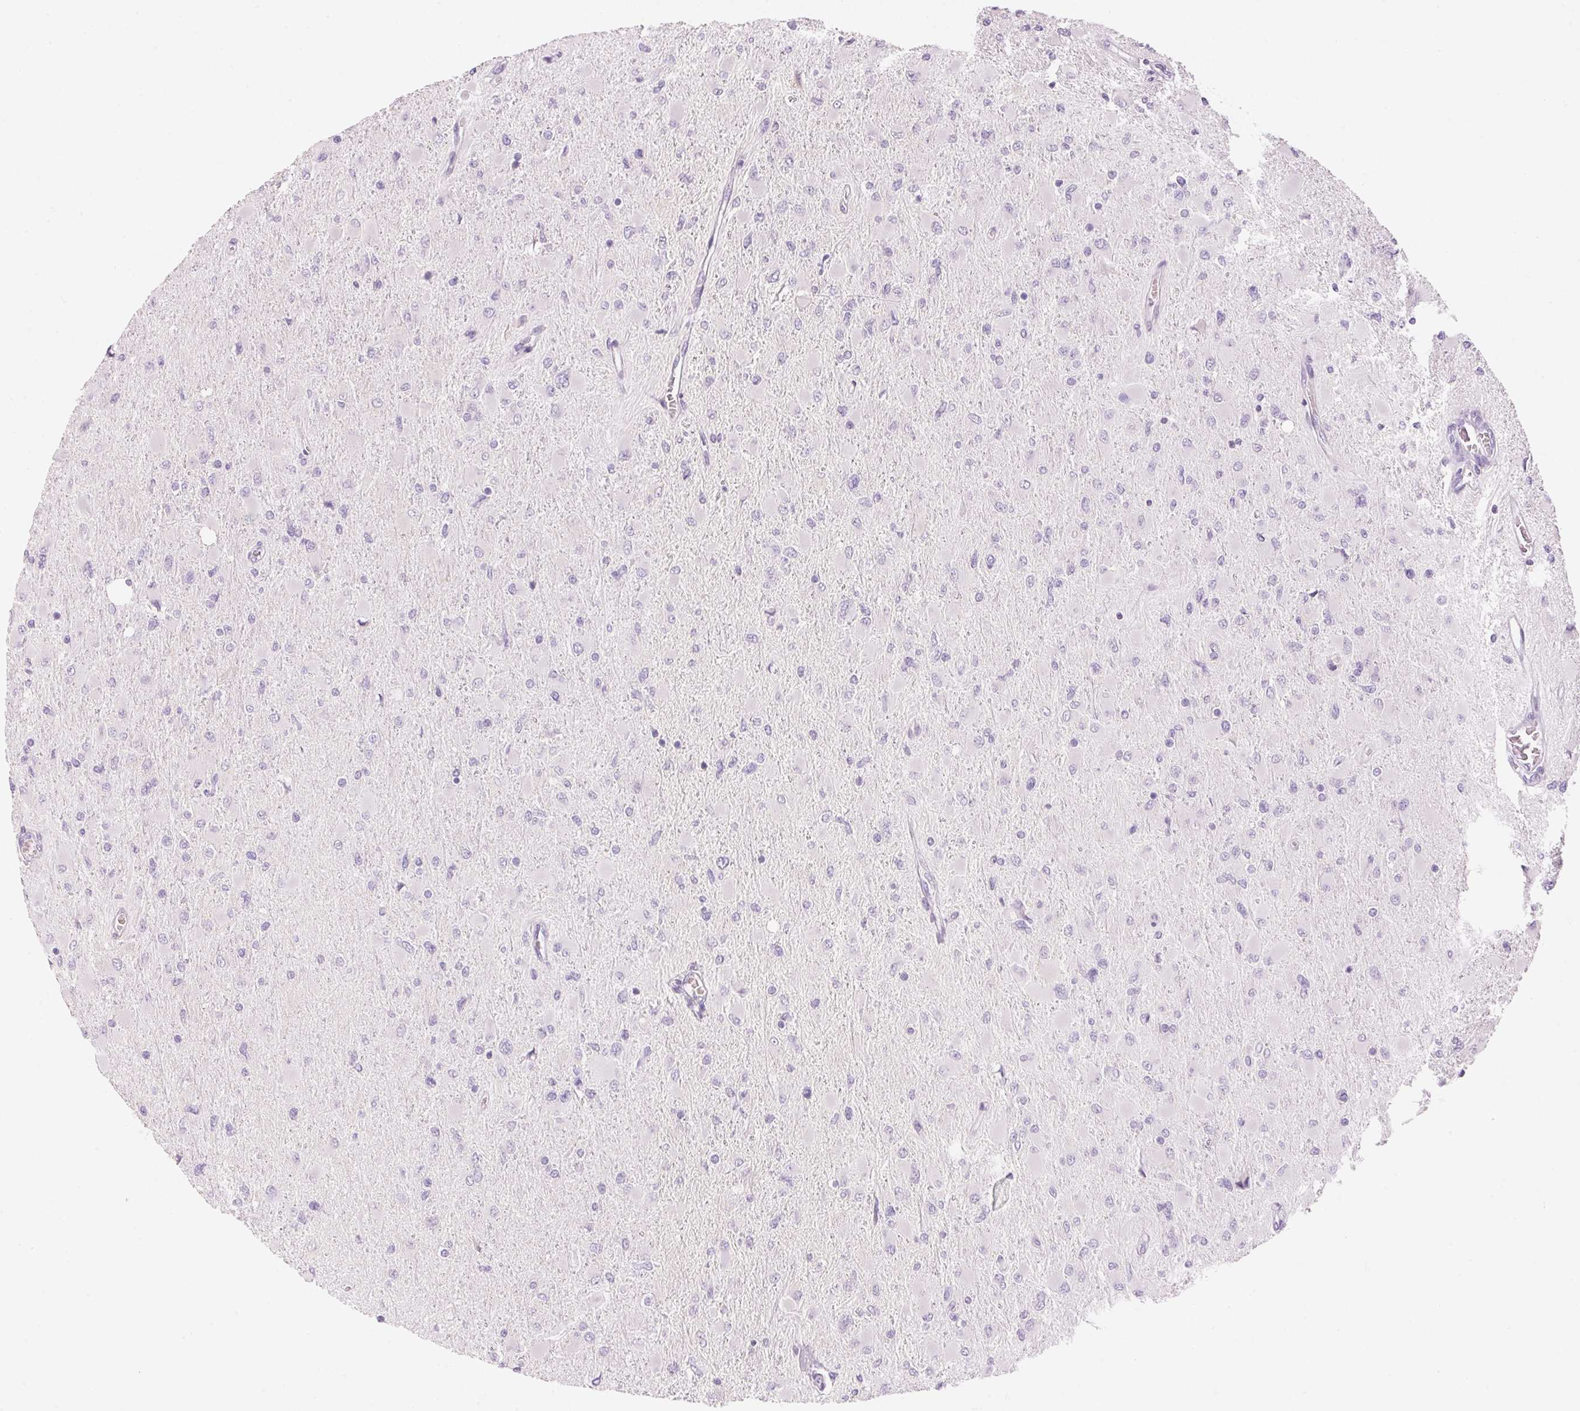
{"staining": {"intensity": "negative", "quantity": "none", "location": "none"}, "tissue": "glioma", "cell_type": "Tumor cells", "image_type": "cancer", "snomed": [{"axis": "morphology", "description": "Glioma, malignant, High grade"}, {"axis": "topography", "description": "Cerebral cortex"}], "caption": "DAB (3,3'-diaminobenzidine) immunohistochemical staining of glioma demonstrates no significant expression in tumor cells.", "gene": "HSD17B2", "patient": {"sex": "female", "age": 36}}